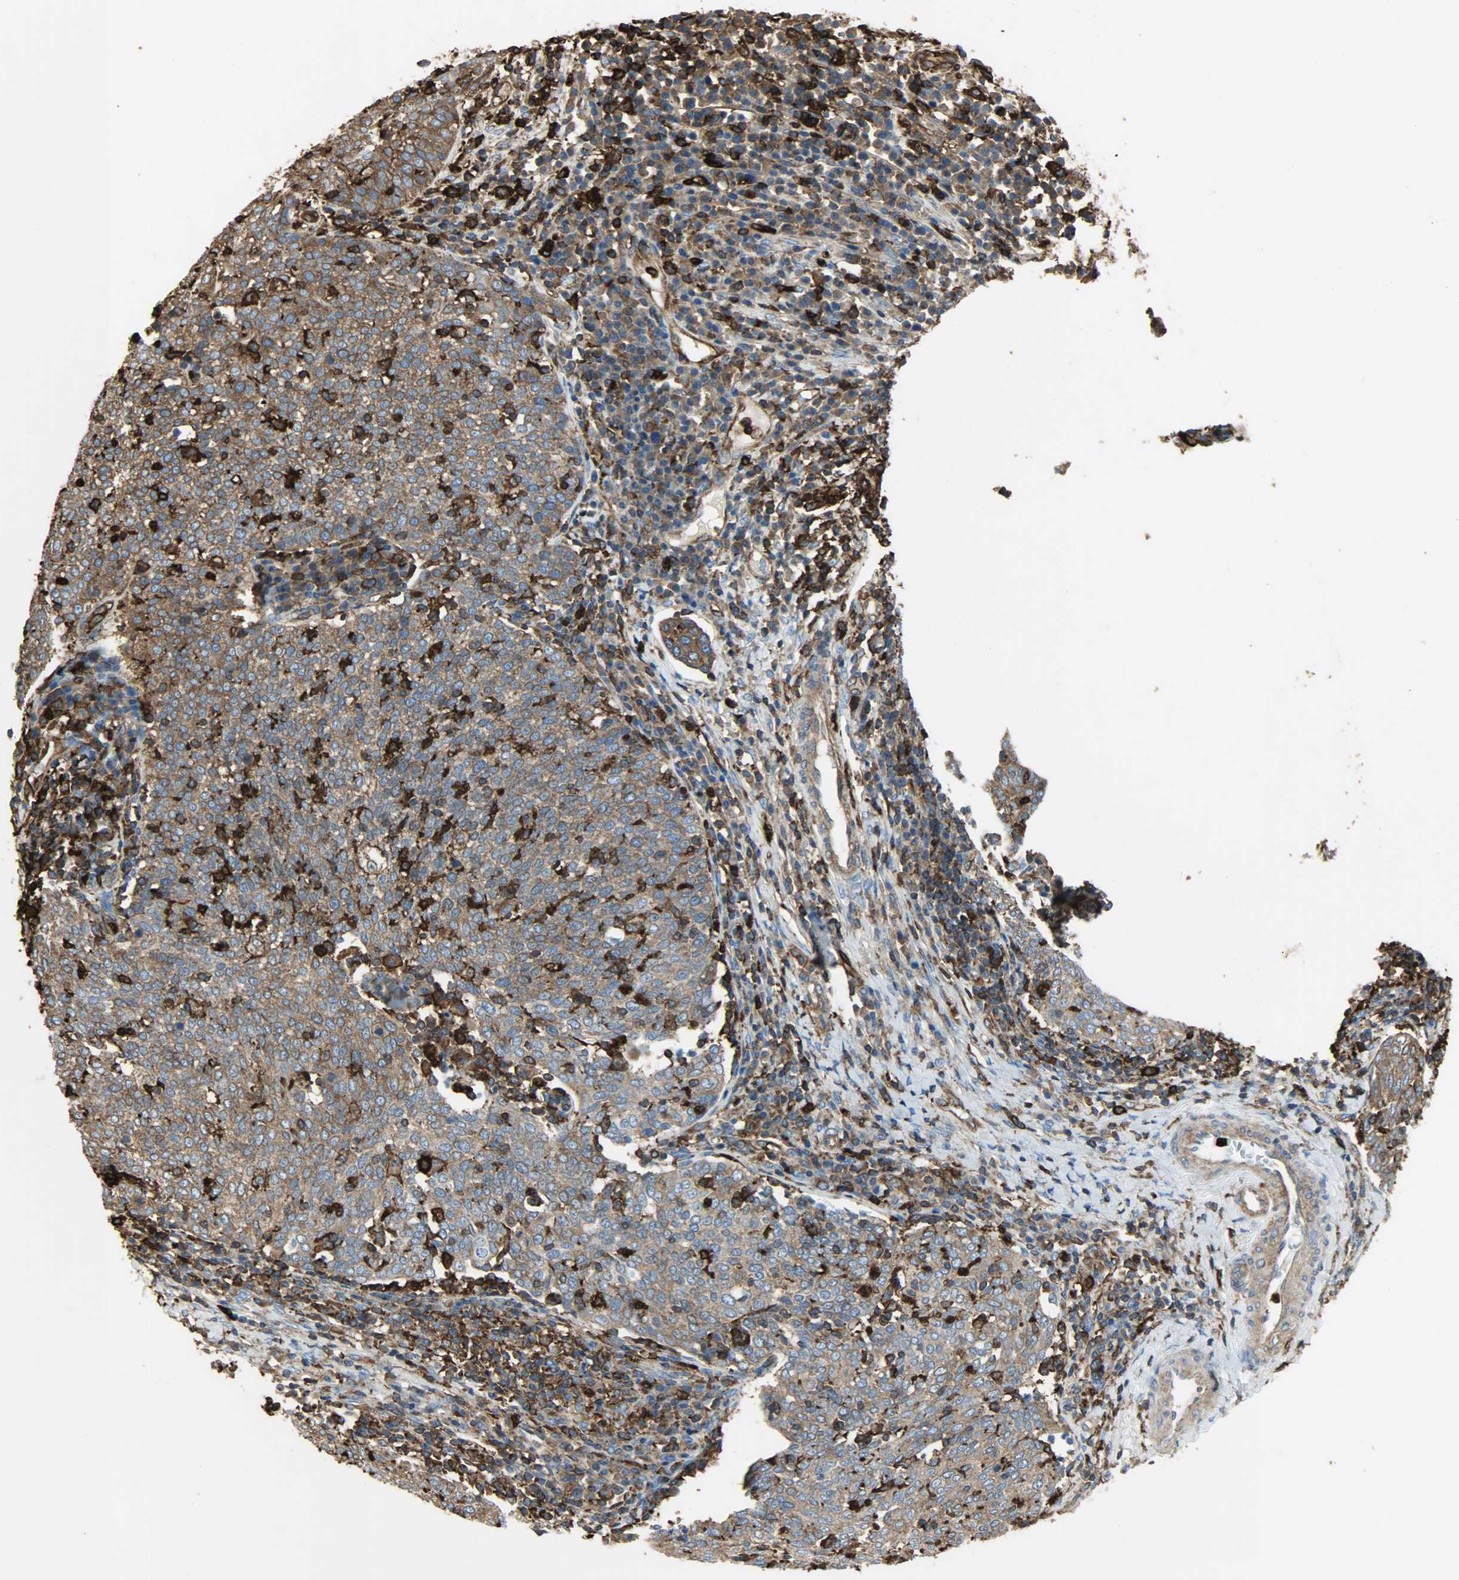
{"staining": {"intensity": "strong", "quantity": ">75%", "location": "cytoplasmic/membranous"}, "tissue": "cervical cancer", "cell_type": "Tumor cells", "image_type": "cancer", "snomed": [{"axis": "morphology", "description": "Squamous cell carcinoma, NOS"}, {"axis": "topography", "description": "Cervix"}], "caption": "IHC of human cervical cancer (squamous cell carcinoma) exhibits high levels of strong cytoplasmic/membranous staining in approximately >75% of tumor cells.", "gene": "VASP", "patient": {"sex": "female", "age": 40}}